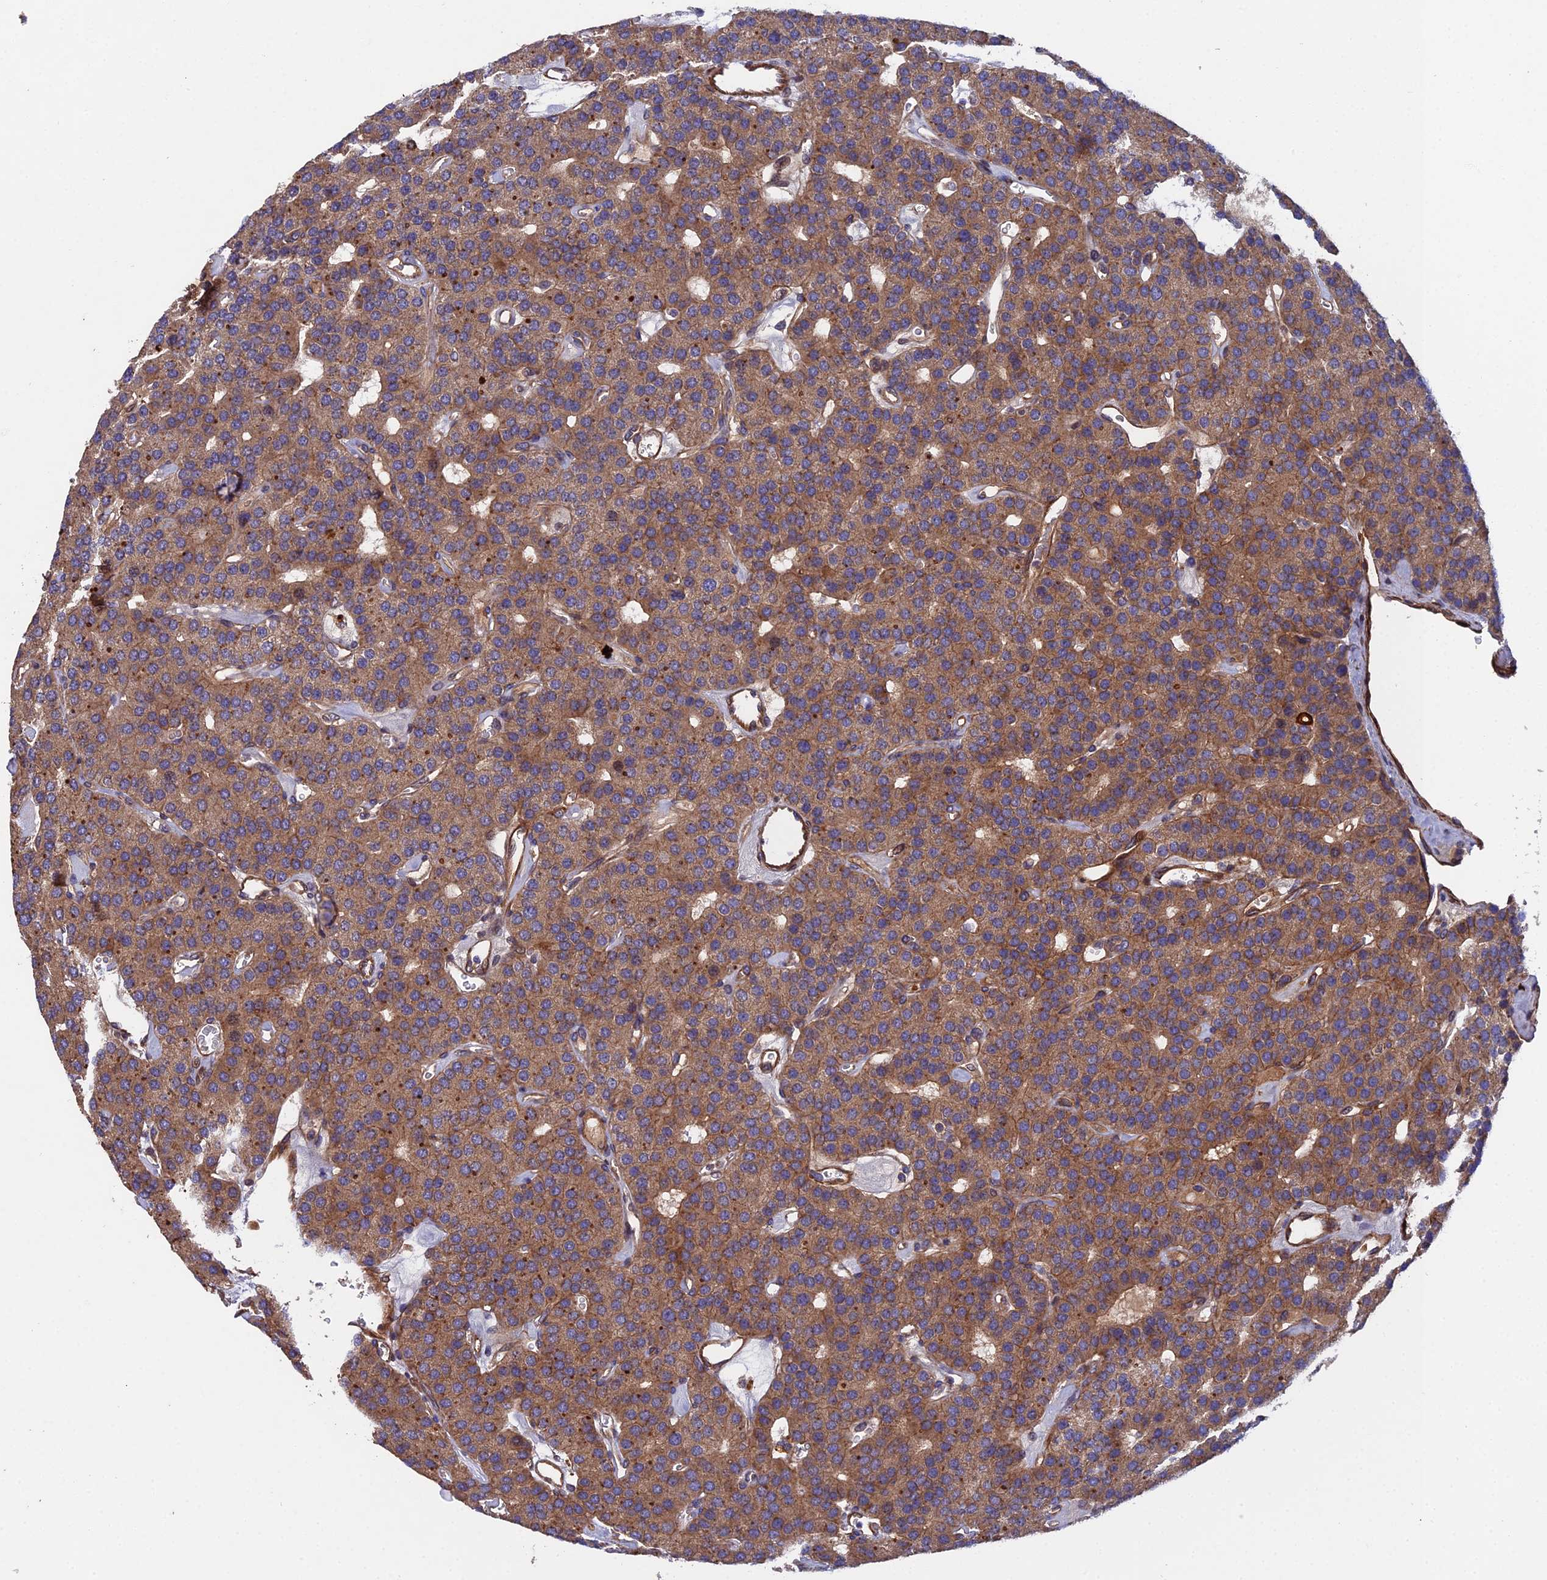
{"staining": {"intensity": "moderate", "quantity": ">75%", "location": "cytoplasmic/membranous"}, "tissue": "parathyroid gland", "cell_type": "Glandular cells", "image_type": "normal", "snomed": [{"axis": "morphology", "description": "Normal tissue, NOS"}, {"axis": "morphology", "description": "Adenoma, NOS"}, {"axis": "topography", "description": "Parathyroid gland"}], "caption": "High-magnification brightfield microscopy of benign parathyroid gland stained with DAB (3,3'-diaminobenzidine) (brown) and counterstained with hematoxylin (blue). glandular cells exhibit moderate cytoplasmic/membranous expression is seen in about>75% of cells. (brown staining indicates protein expression, while blue staining denotes nuclei).", "gene": "RALGAPA2", "patient": {"sex": "female", "age": 86}}